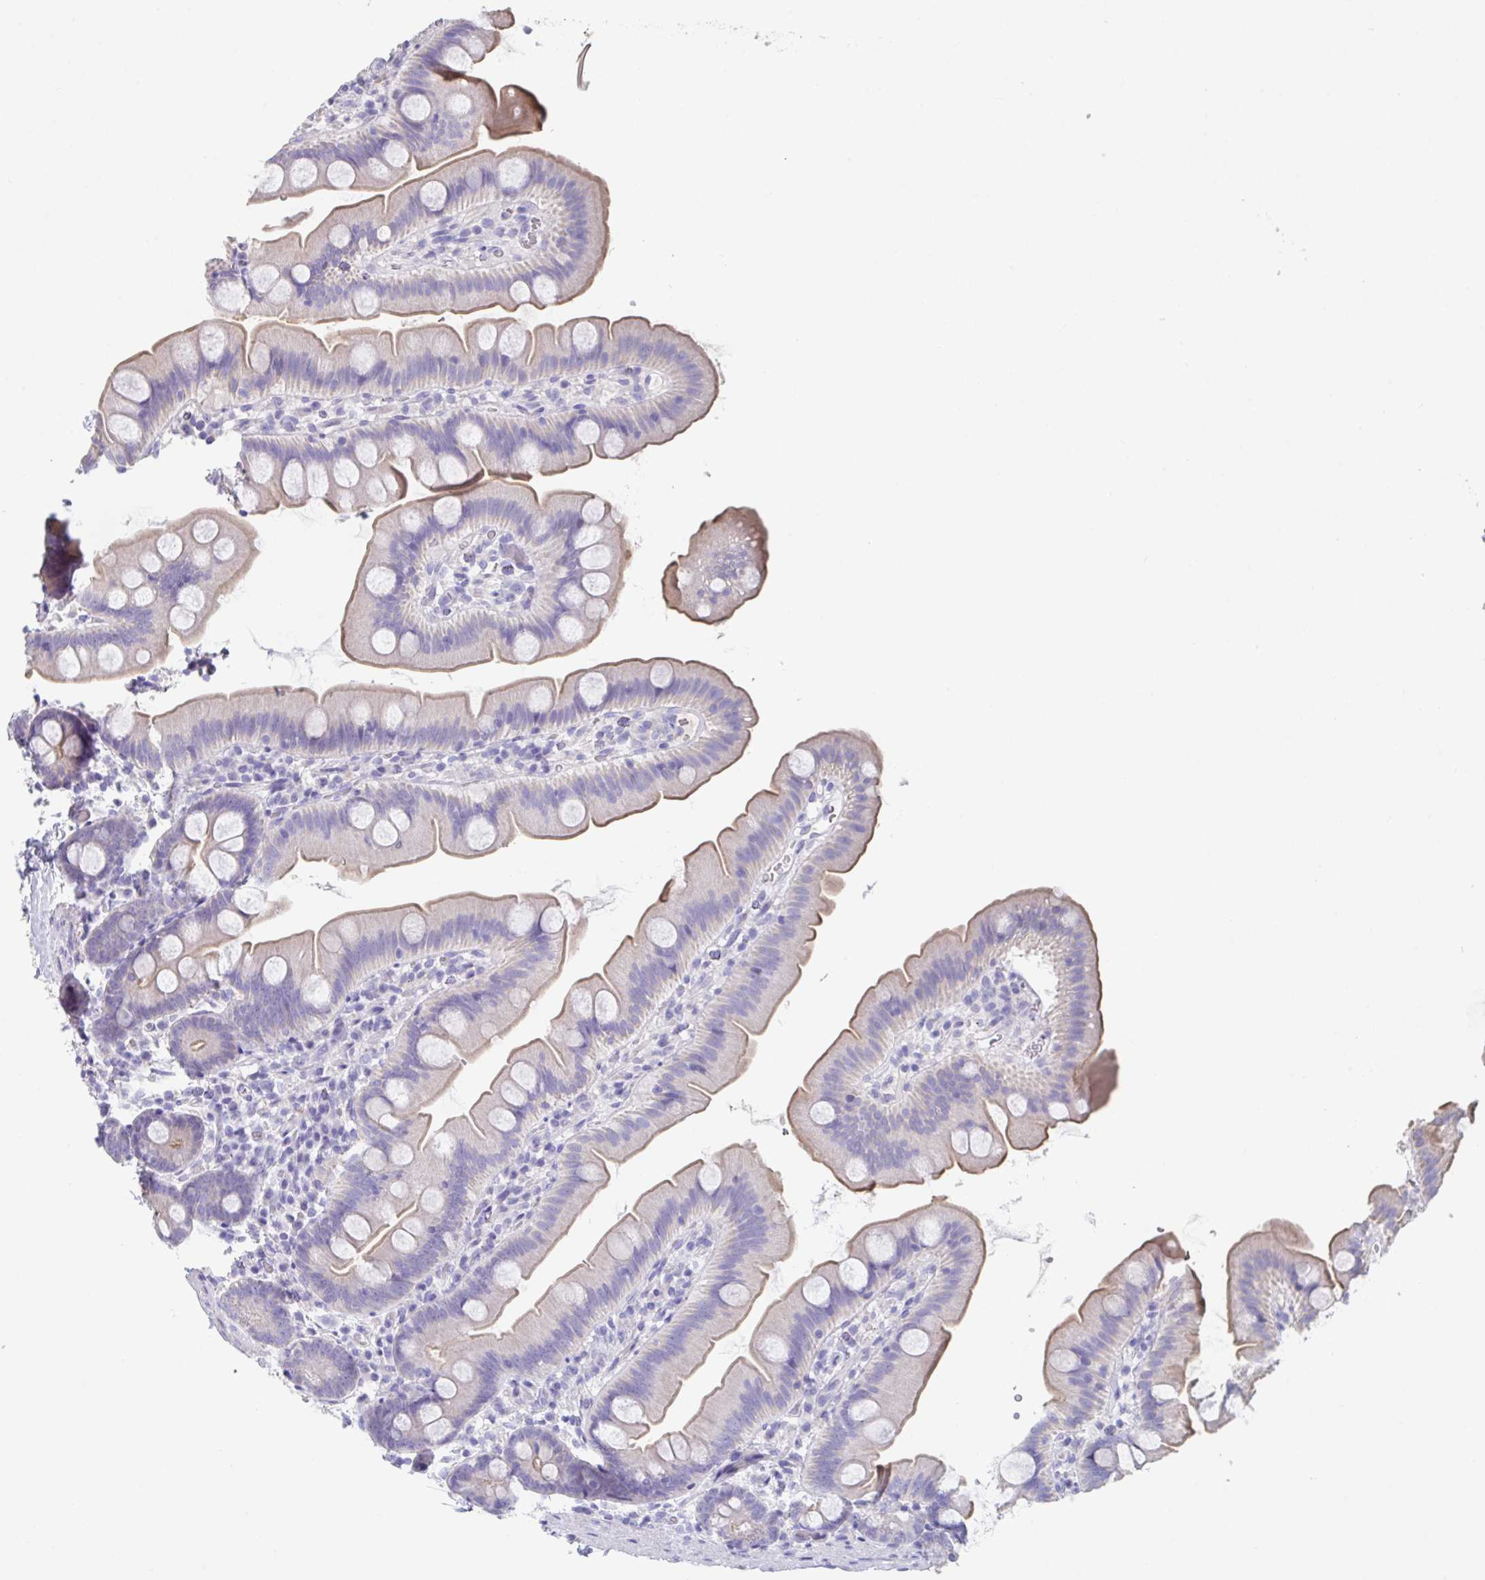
{"staining": {"intensity": "weak", "quantity": "<25%", "location": "cytoplasmic/membranous"}, "tissue": "small intestine", "cell_type": "Glandular cells", "image_type": "normal", "snomed": [{"axis": "morphology", "description": "Normal tissue, NOS"}, {"axis": "topography", "description": "Small intestine"}], "caption": "High magnification brightfield microscopy of normal small intestine stained with DAB (3,3'-diaminobenzidine) (brown) and counterstained with hematoxylin (blue): glandular cells show no significant positivity. Brightfield microscopy of immunohistochemistry (IHC) stained with DAB (brown) and hematoxylin (blue), captured at high magnification.", "gene": "SLC44A4", "patient": {"sex": "female", "age": 68}}